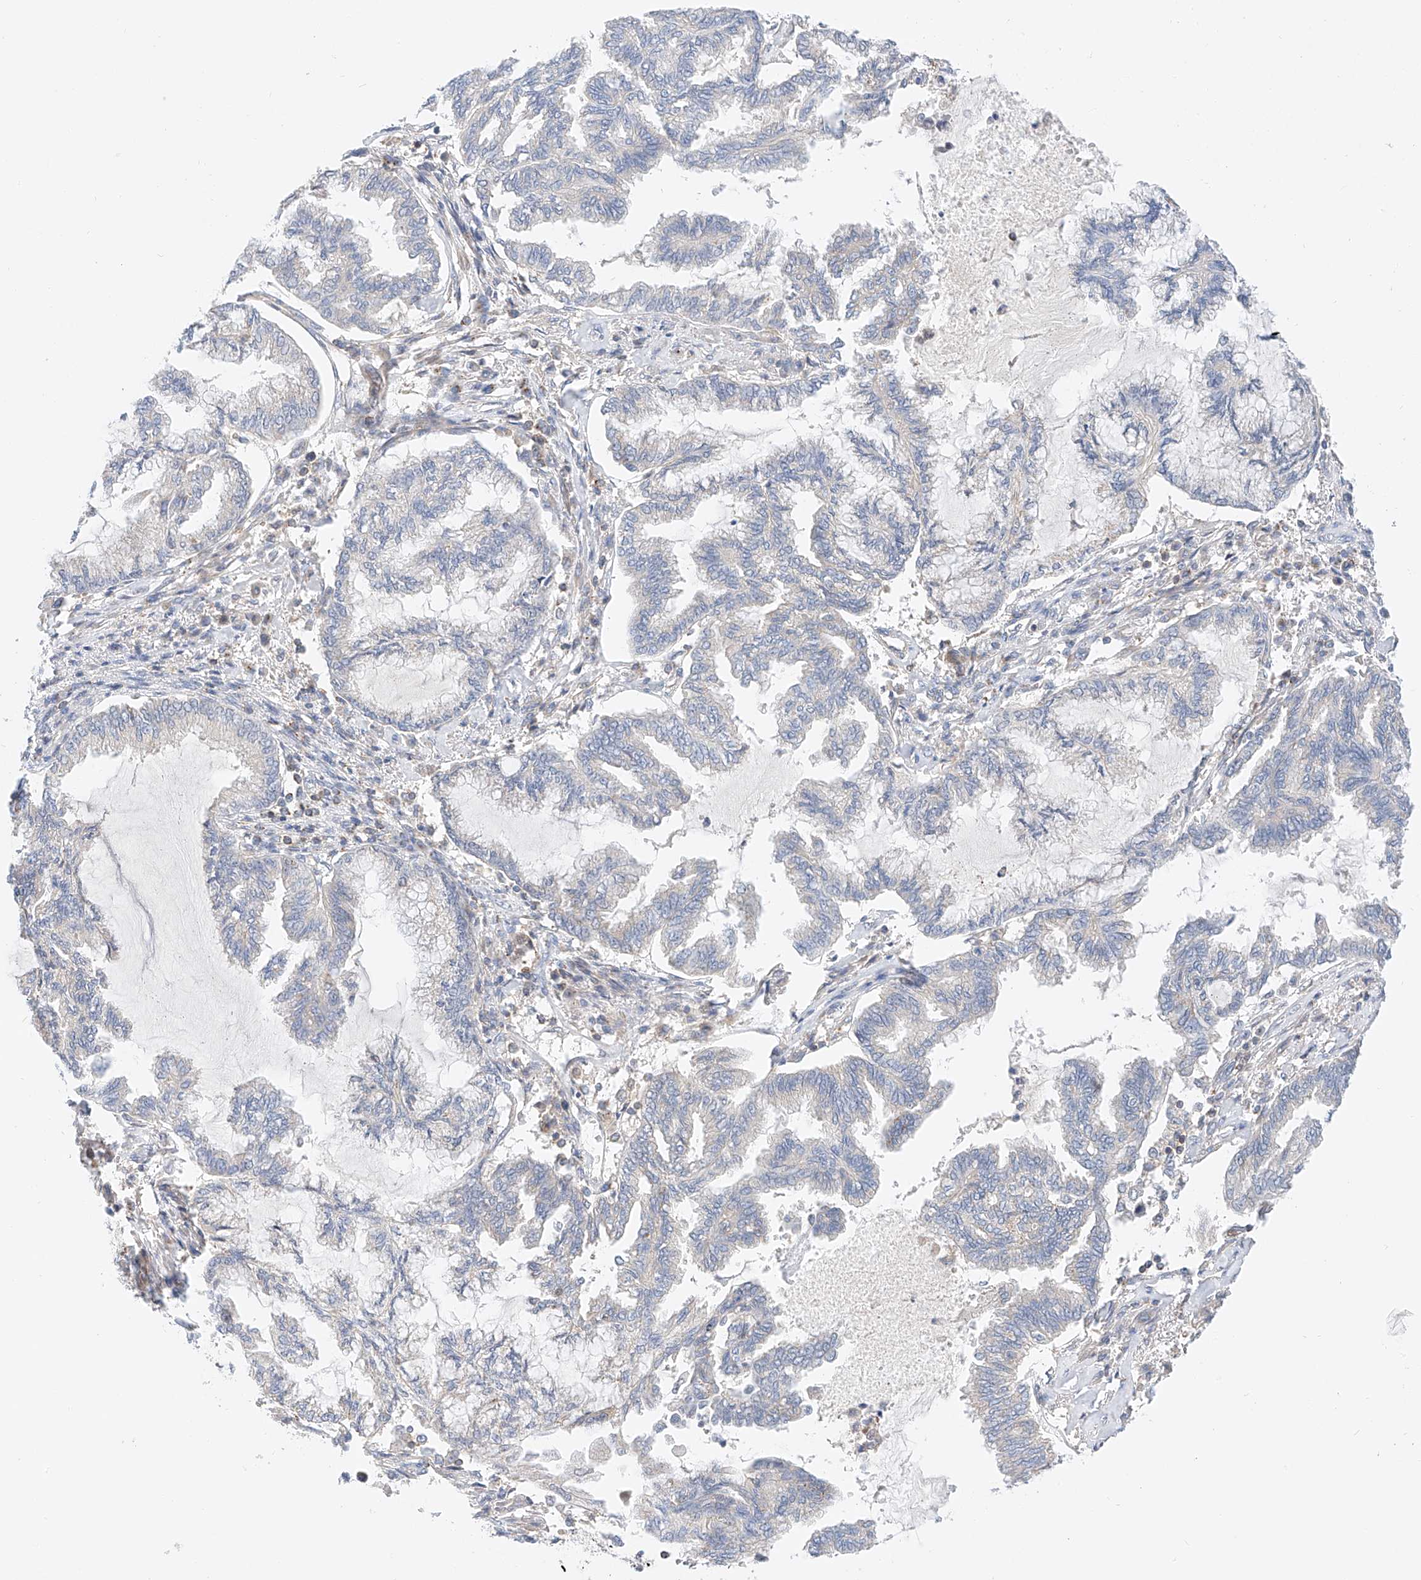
{"staining": {"intensity": "negative", "quantity": "none", "location": "none"}, "tissue": "endometrial cancer", "cell_type": "Tumor cells", "image_type": "cancer", "snomed": [{"axis": "morphology", "description": "Adenocarcinoma, NOS"}, {"axis": "topography", "description": "Endometrium"}], "caption": "Protein analysis of adenocarcinoma (endometrial) displays no significant positivity in tumor cells.", "gene": "MFN2", "patient": {"sex": "female", "age": 86}}